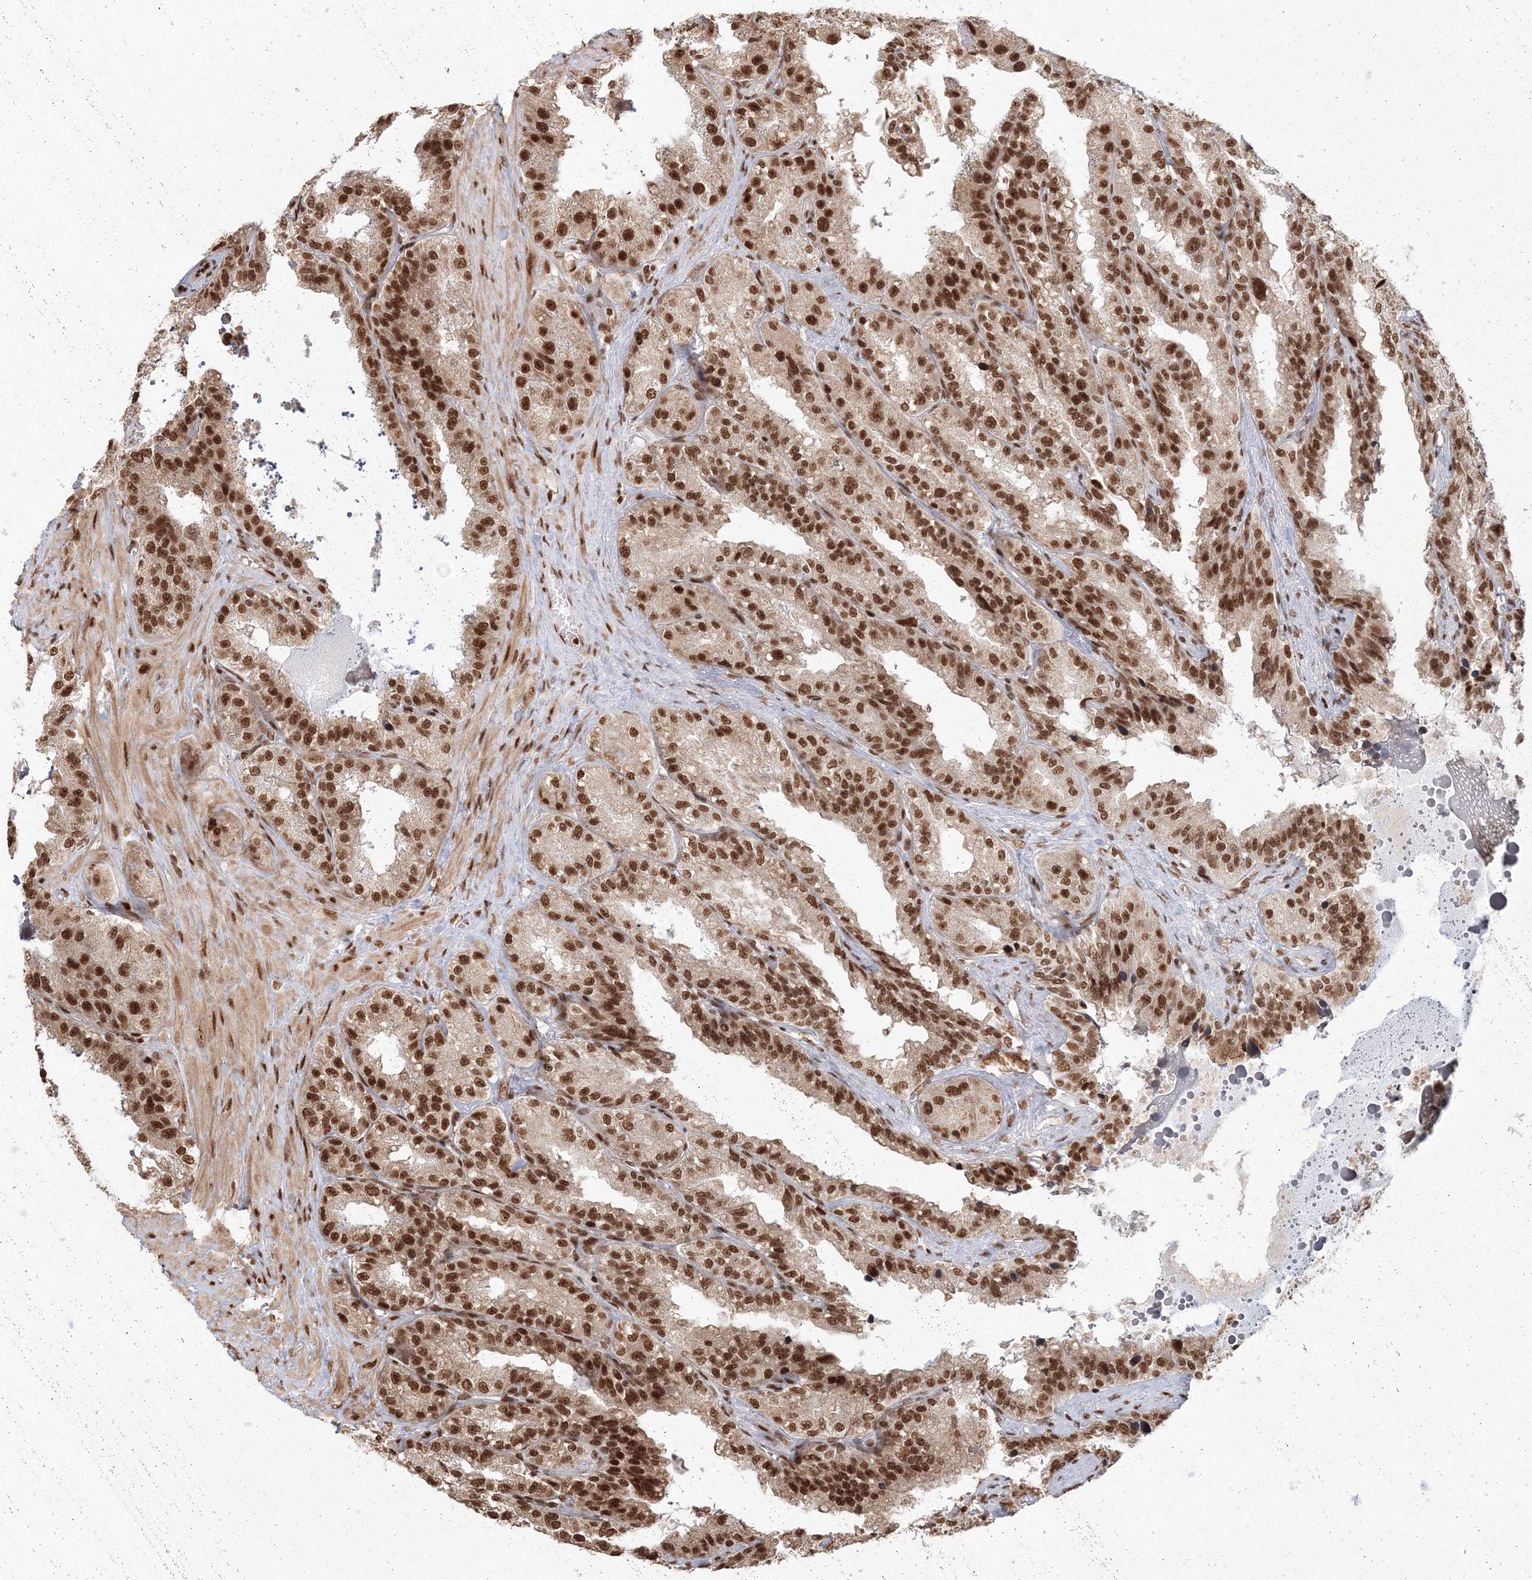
{"staining": {"intensity": "strong", "quantity": ">75%", "location": "nuclear"}, "tissue": "seminal vesicle", "cell_type": "Glandular cells", "image_type": "normal", "snomed": [{"axis": "morphology", "description": "Normal tissue, NOS"}, {"axis": "topography", "description": "Prostate"}, {"axis": "topography", "description": "Seminal veicle"}], "caption": "Glandular cells display high levels of strong nuclear positivity in approximately >75% of cells in benign human seminal vesicle.", "gene": "KIF20A", "patient": {"sex": "male", "age": 51}}